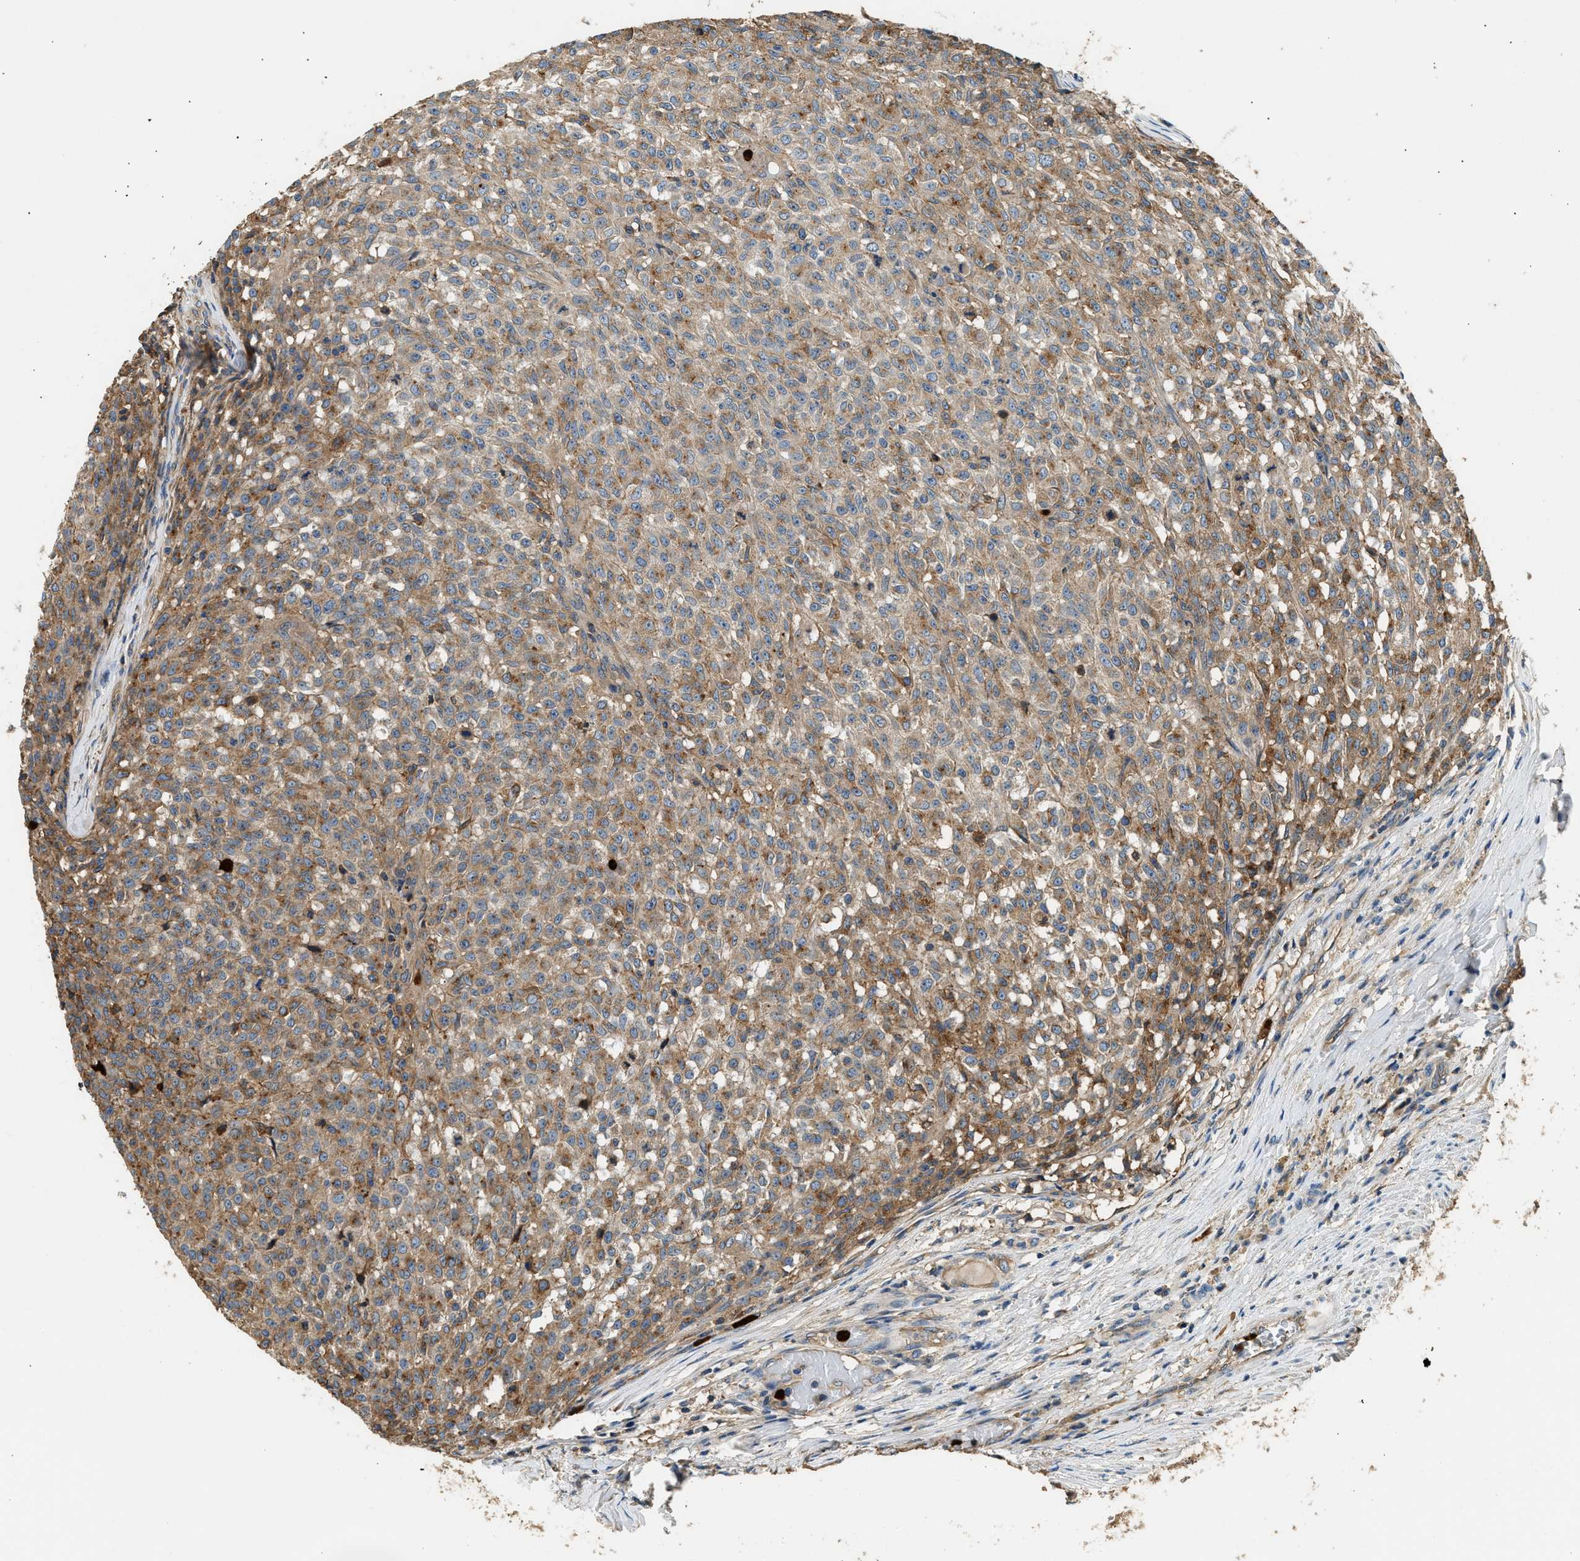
{"staining": {"intensity": "moderate", "quantity": ">75%", "location": "cytoplasmic/membranous"}, "tissue": "testis cancer", "cell_type": "Tumor cells", "image_type": "cancer", "snomed": [{"axis": "morphology", "description": "Seminoma, NOS"}, {"axis": "topography", "description": "Testis"}], "caption": "This photomicrograph shows immunohistochemistry staining of human testis cancer, with medium moderate cytoplasmic/membranous expression in about >75% of tumor cells.", "gene": "ANXA3", "patient": {"sex": "male", "age": 59}}